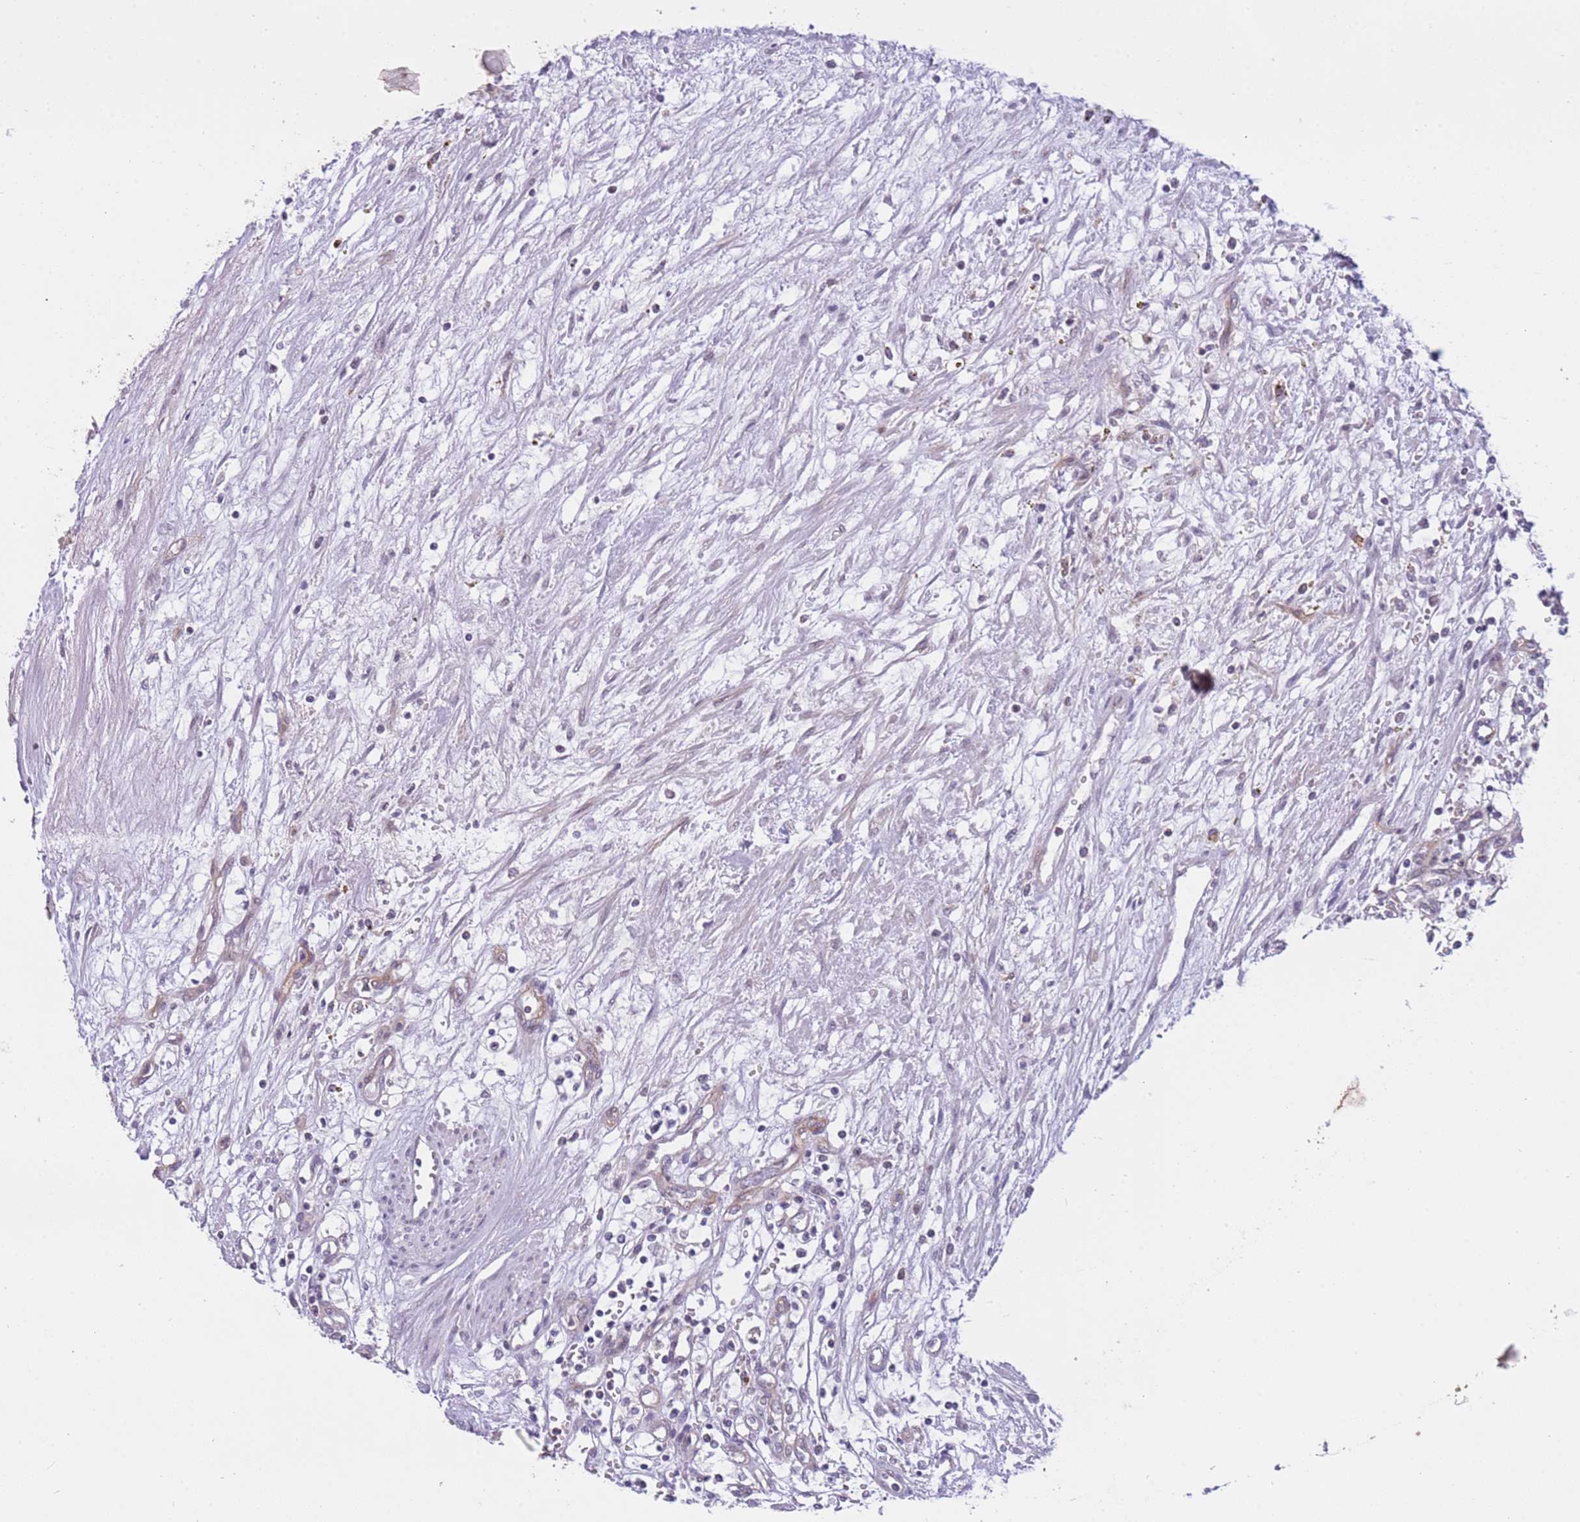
{"staining": {"intensity": "negative", "quantity": "none", "location": "none"}, "tissue": "renal cancer", "cell_type": "Tumor cells", "image_type": "cancer", "snomed": [{"axis": "morphology", "description": "Adenocarcinoma, NOS"}, {"axis": "topography", "description": "Kidney"}], "caption": "Immunohistochemical staining of renal cancer shows no significant positivity in tumor cells.", "gene": "MAGEF1", "patient": {"sex": "male", "age": 59}}